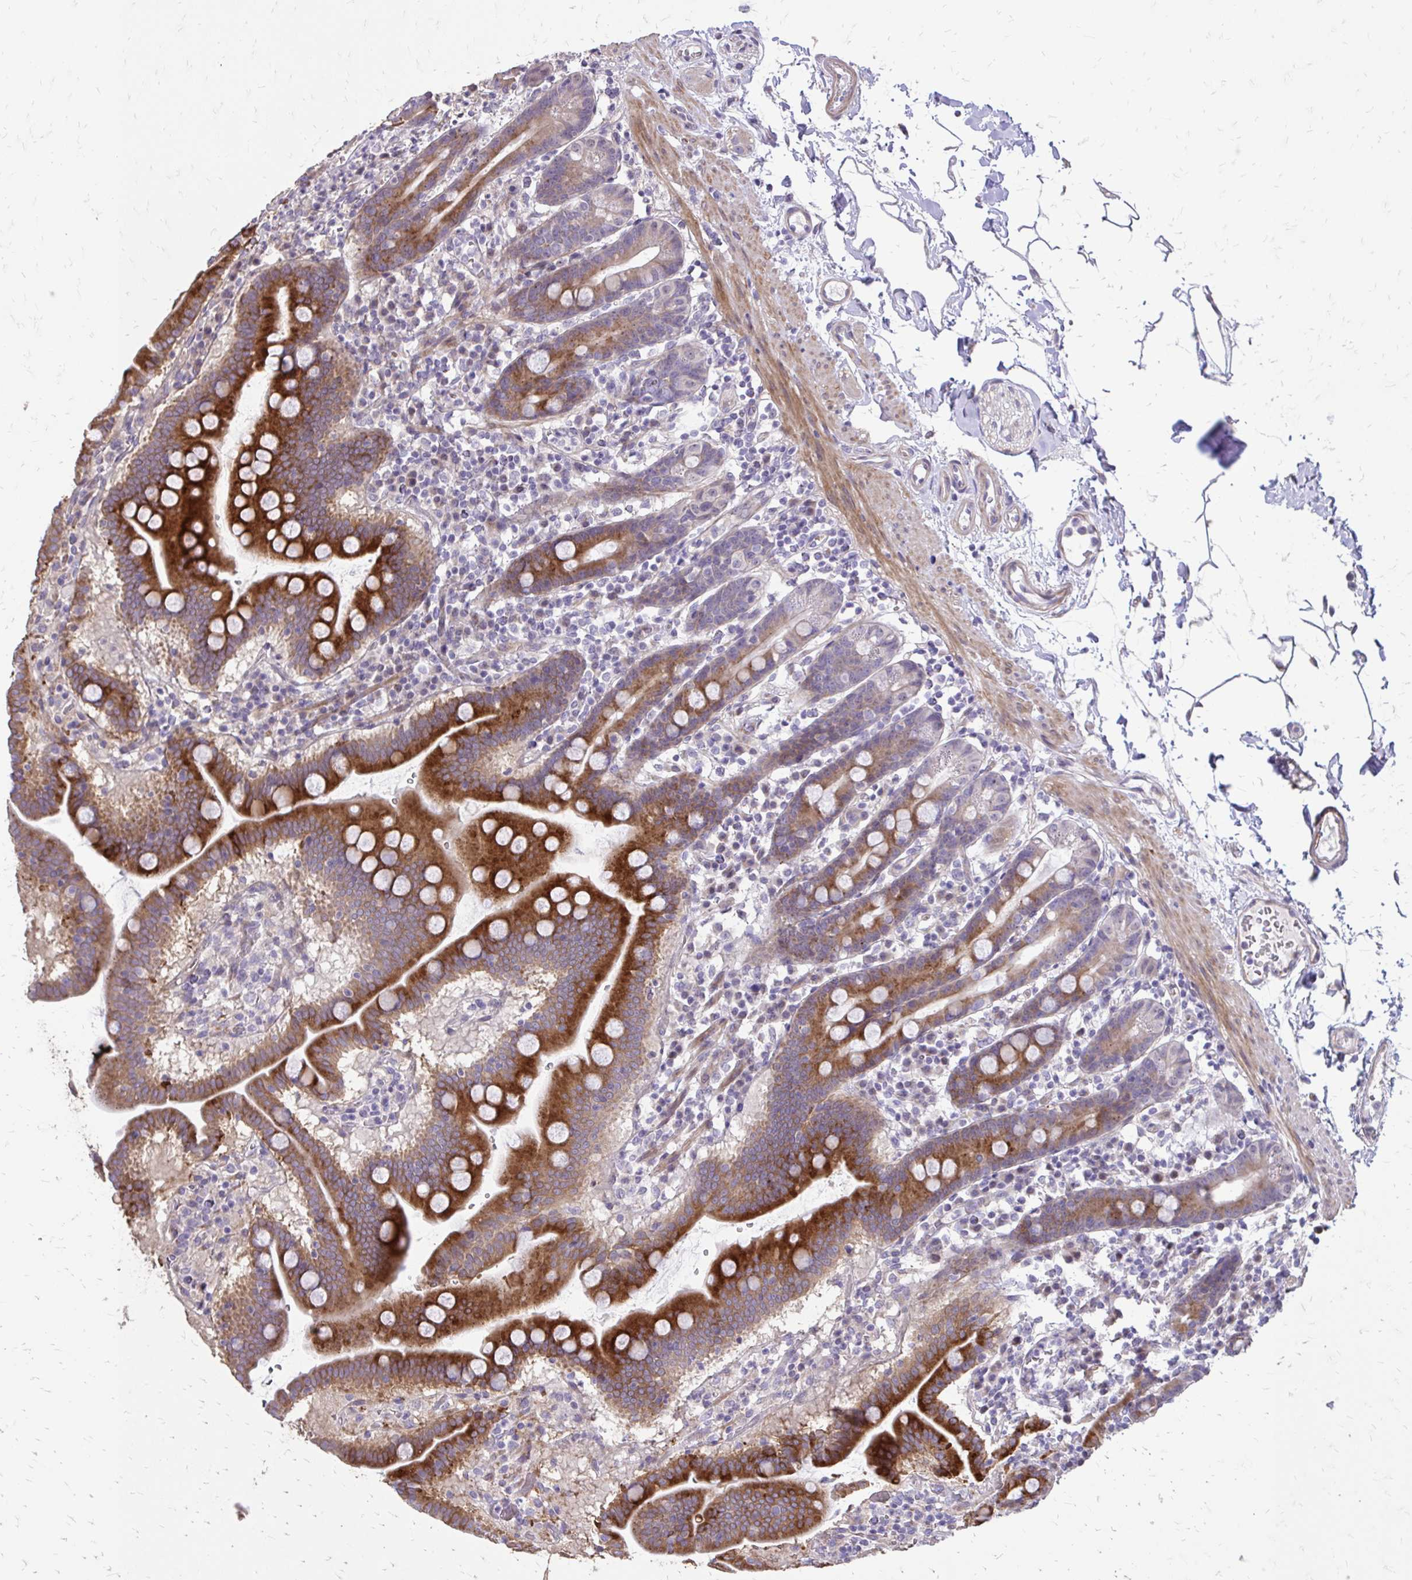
{"staining": {"intensity": "strong", "quantity": ">75%", "location": "cytoplasmic/membranous"}, "tissue": "duodenum", "cell_type": "Glandular cells", "image_type": "normal", "snomed": [{"axis": "morphology", "description": "Normal tissue, NOS"}, {"axis": "topography", "description": "Pancreas"}, {"axis": "topography", "description": "Duodenum"}], "caption": "IHC of normal duodenum reveals high levels of strong cytoplasmic/membranous staining in approximately >75% of glandular cells. (brown staining indicates protein expression, while blue staining denotes nuclei).", "gene": "MYORG", "patient": {"sex": "male", "age": 59}}